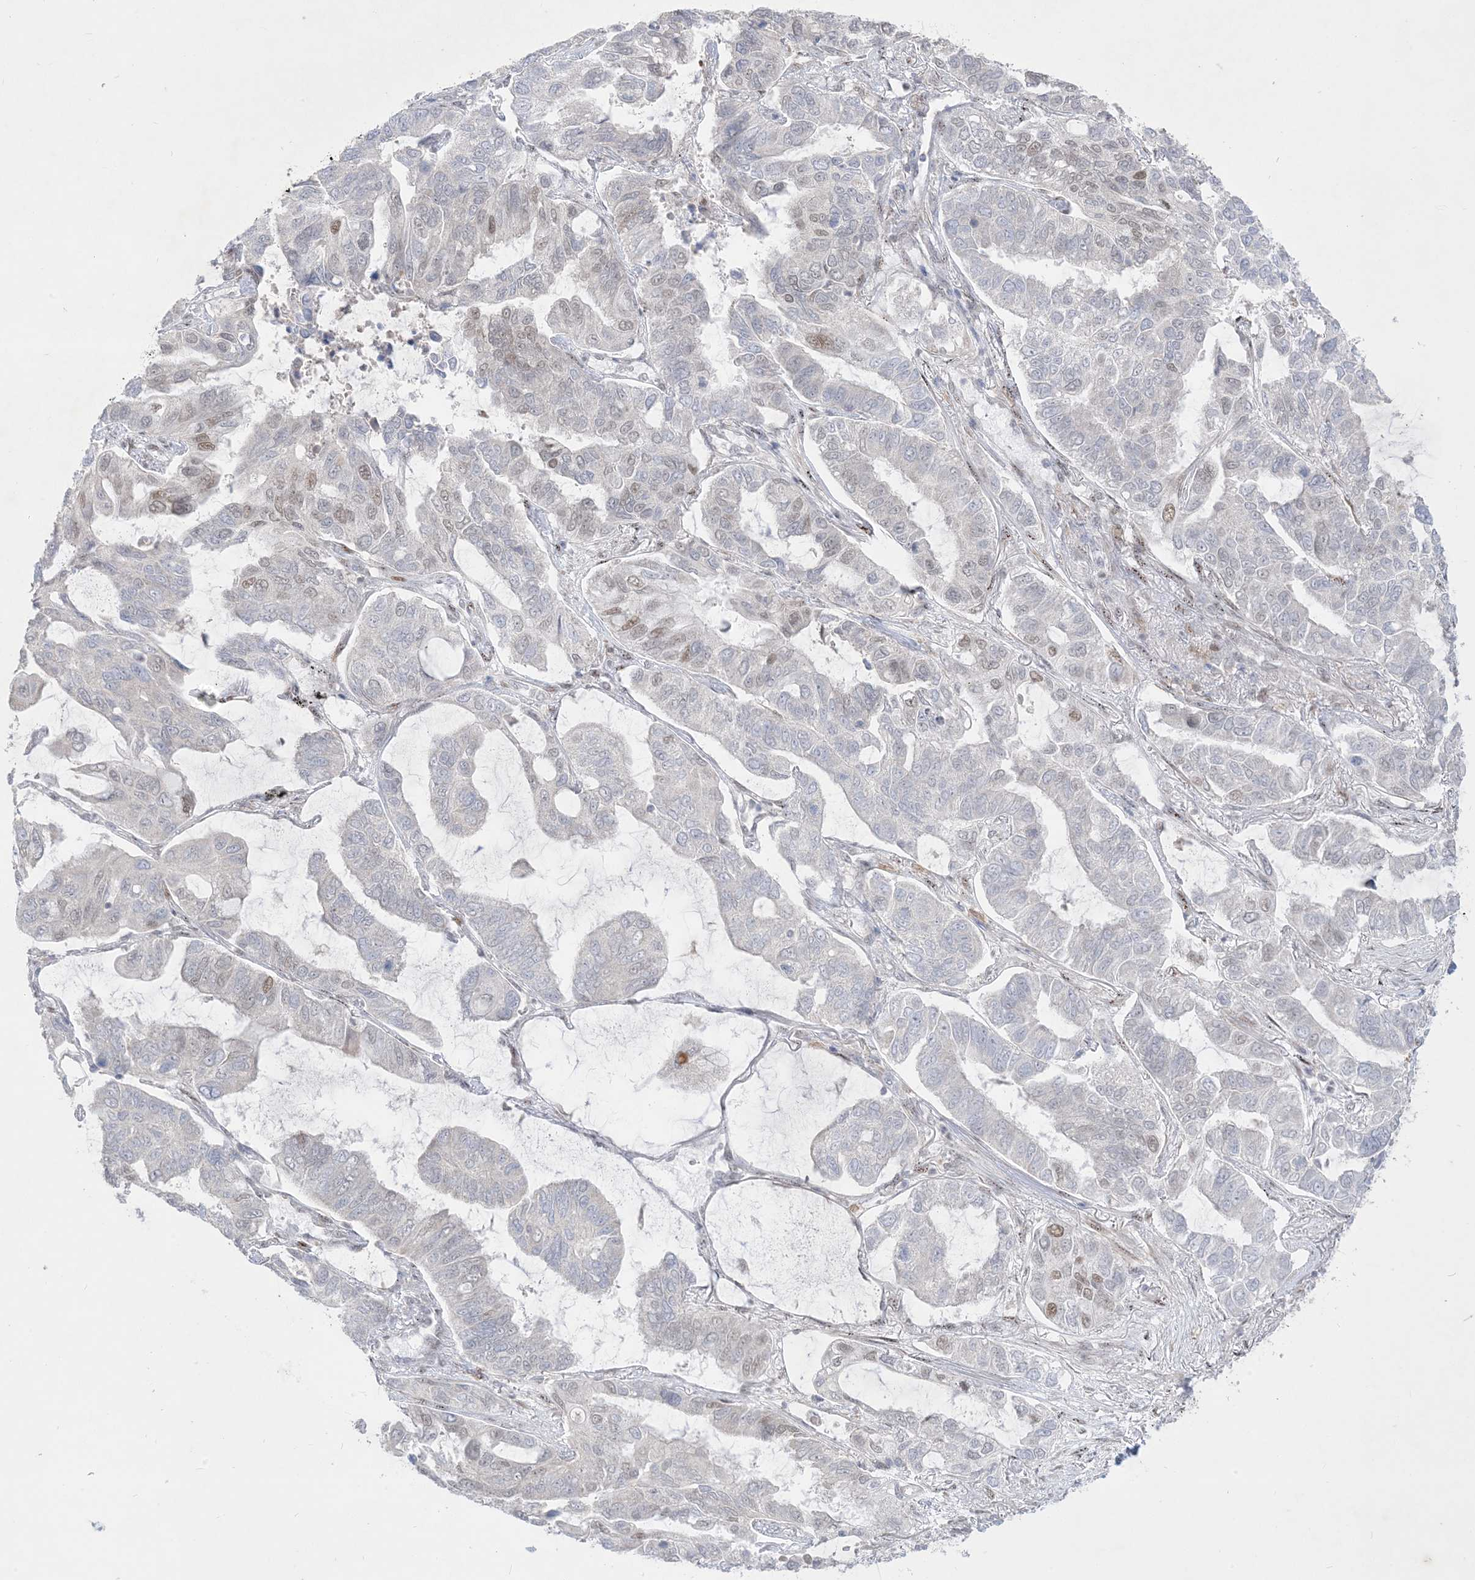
{"staining": {"intensity": "moderate", "quantity": "25%-75%", "location": "nuclear"}, "tissue": "lung cancer", "cell_type": "Tumor cells", "image_type": "cancer", "snomed": [{"axis": "morphology", "description": "Adenocarcinoma, NOS"}, {"axis": "topography", "description": "Lung"}], "caption": "Adenocarcinoma (lung) tissue shows moderate nuclear expression in about 25%-75% of tumor cells, visualized by immunohistochemistry. (Brightfield microscopy of DAB IHC at high magnification).", "gene": "BHLHE40", "patient": {"sex": "male", "age": 64}}